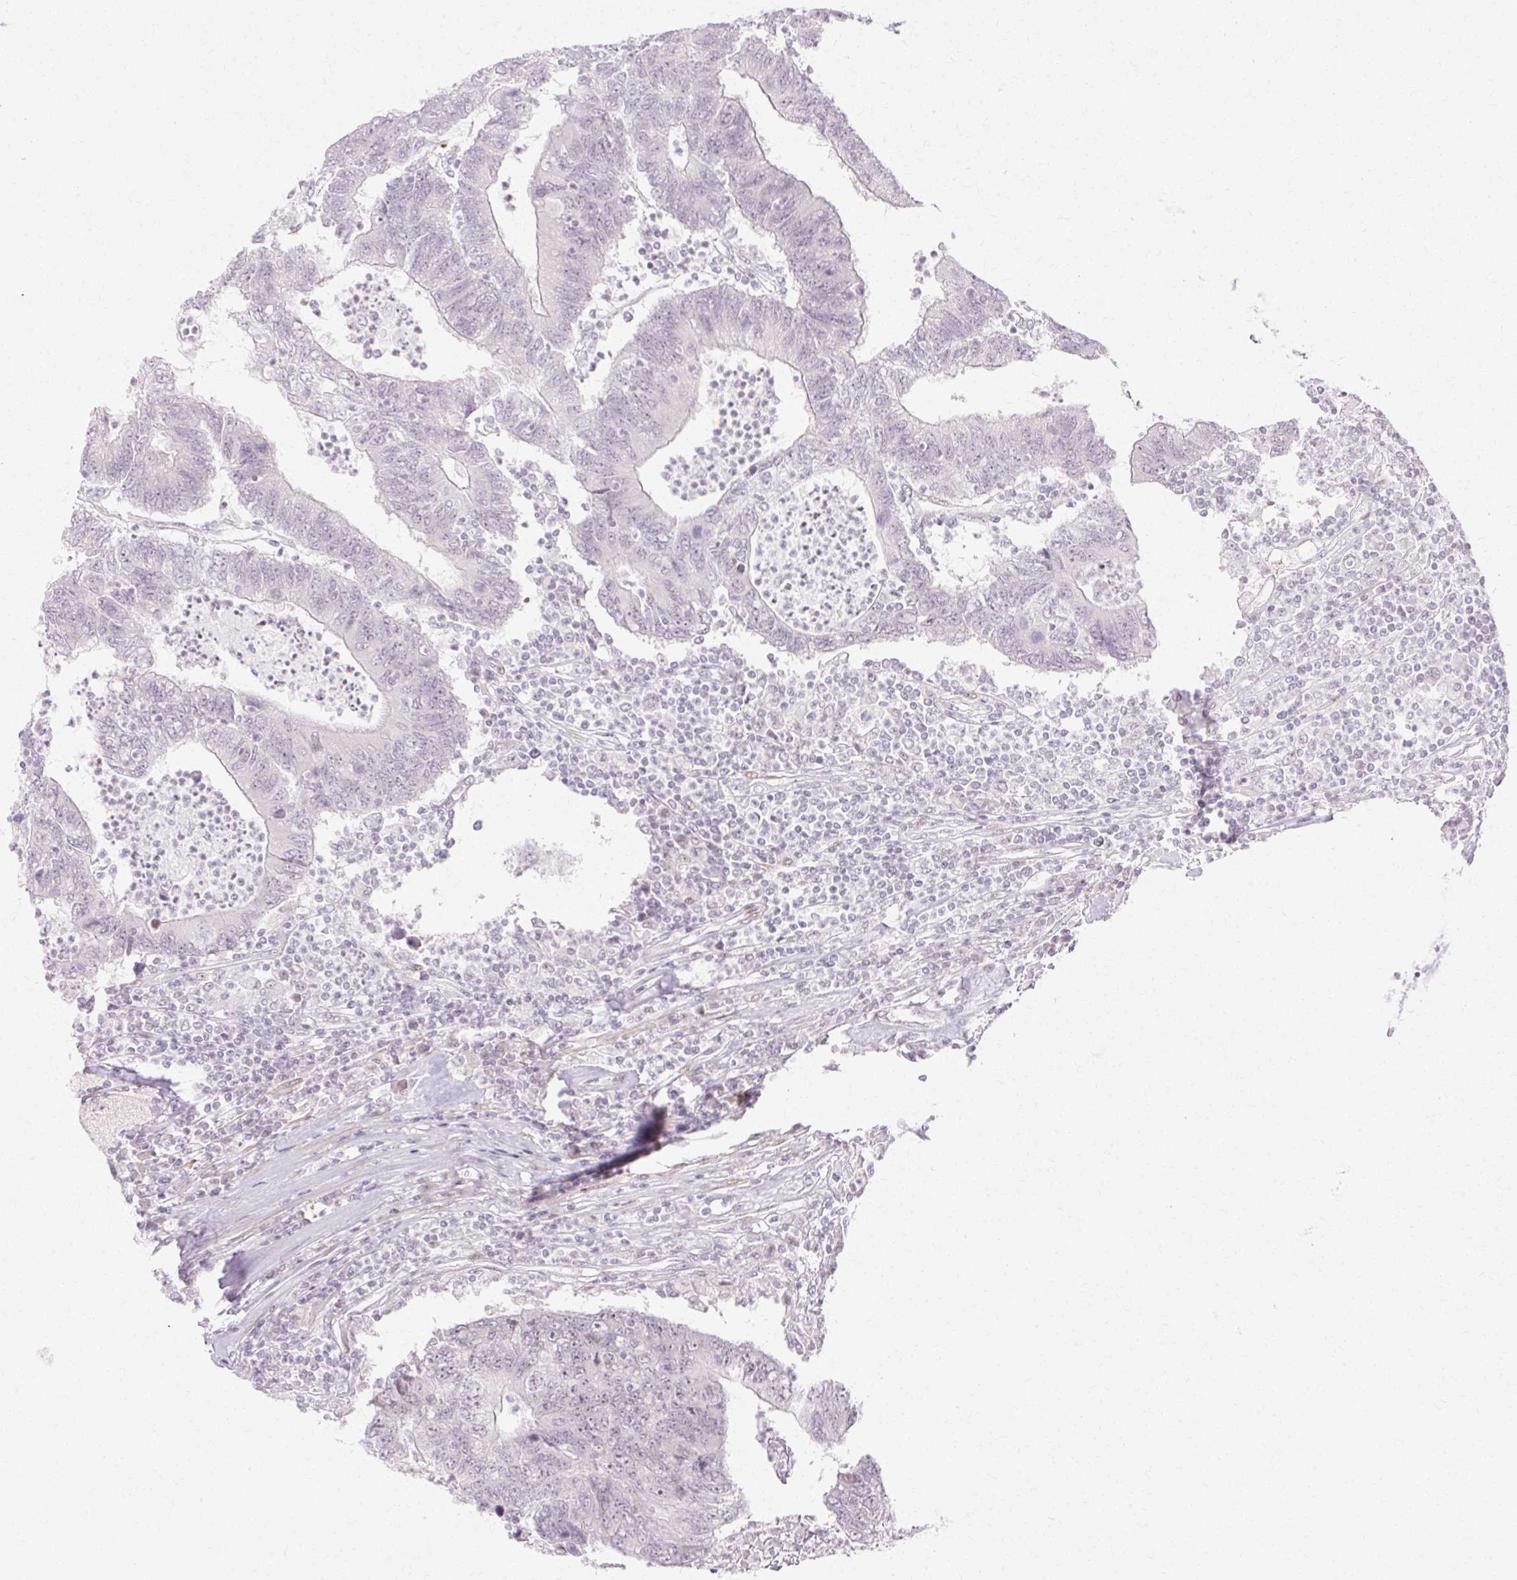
{"staining": {"intensity": "negative", "quantity": "none", "location": "none"}, "tissue": "colorectal cancer", "cell_type": "Tumor cells", "image_type": "cancer", "snomed": [{"axis": "morphology", "description": "Adenocarcinoma, NOS"}, {"axis": "topography", "description": "Colon"}], "caption": "Micrograph shows no protein expression in tumor cells of adenocarcinoma (colorectal) tissue. Brightfield microscopy of immunohistochemistry (IHC) stained with DAB (3,3'-diaminobenzidine) (brown) and hematoxylin (blue), captured at high magnification.", "gene": "C3orf49", "patient": {"sex": "female", "age": 48}}